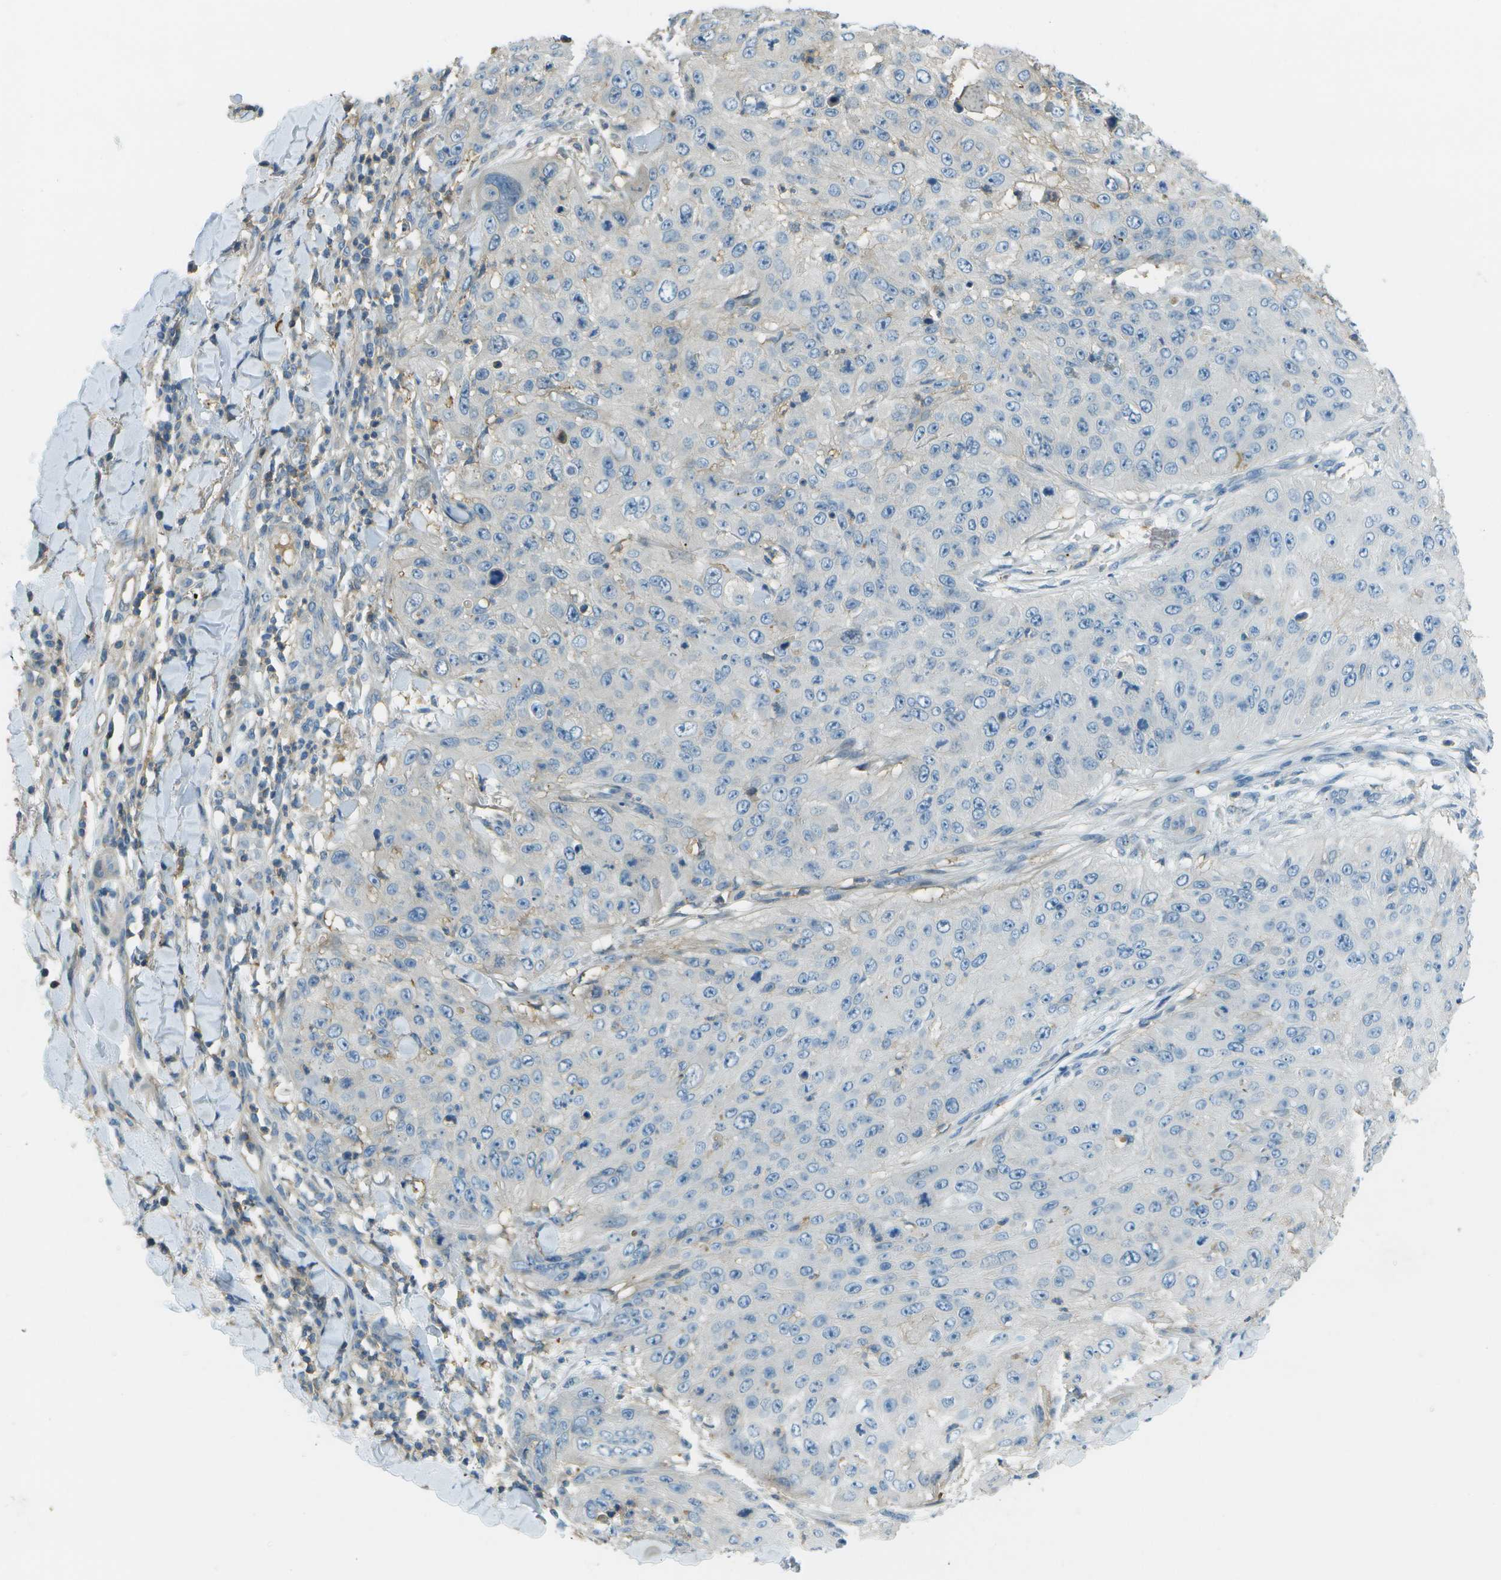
{"staining": {"intensity": "negative", "quantity": "none", "location": "none"}, "tissue": "skin cancer", "cell_type": "Tumor cells", "image_type": "cancer", "snomed": [{"axis": "morphology", "description": "Squamous cell carcinoma, NOS"}, {"axis": "topography", "description": "Skin"}], "caption": "A high-resolution photomicrograph shows immunohistochemistry staining of skin cancer, which reveals no significant expression in tumor cells. (DAB immunohistochemistry with hematoxylin counter stain).", "gene": "LRRC66", "patient": {"sex": "female", "age": 80}}